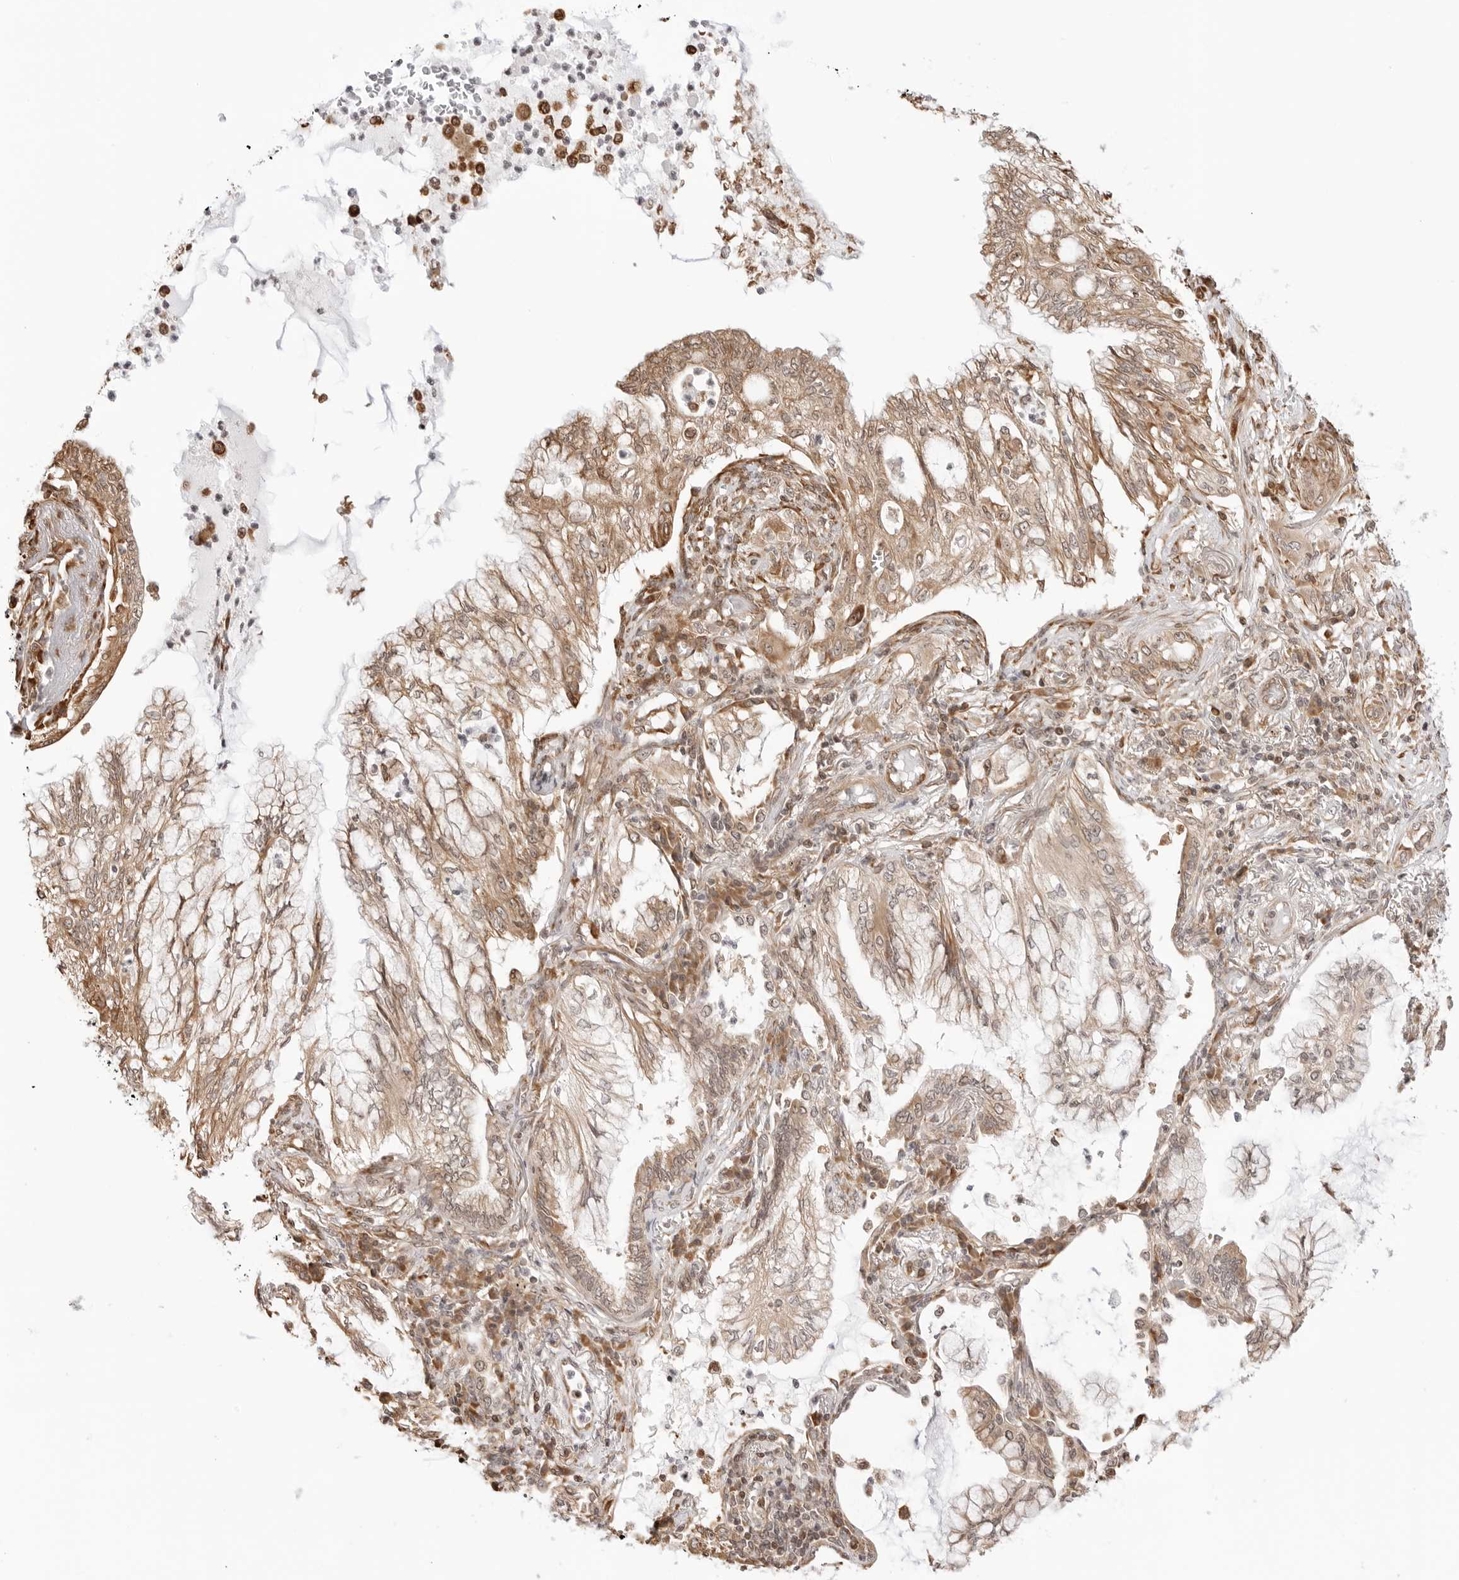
{"staining": {"intensity": "moderate", "quantity": ">75%", "location": "cytoplasmic/membranous"}, "tissue": "lung cancer", "cell_type": "Tumor cells", "image_type": "cancer", "snomed": [{"axis": "morphology", "description": "Adenocarcinoma, NOS"}, {"axis": "topography", "description": "Lung"}], "caption": "Moderate cytoplasmic/membranous expression for a protein is identified in about >75% of tumor cells of lung cancer using immunohistochemistry (IHC).", "gene": "FKBP14", "patient": {"sex": "female", "age": 70}}